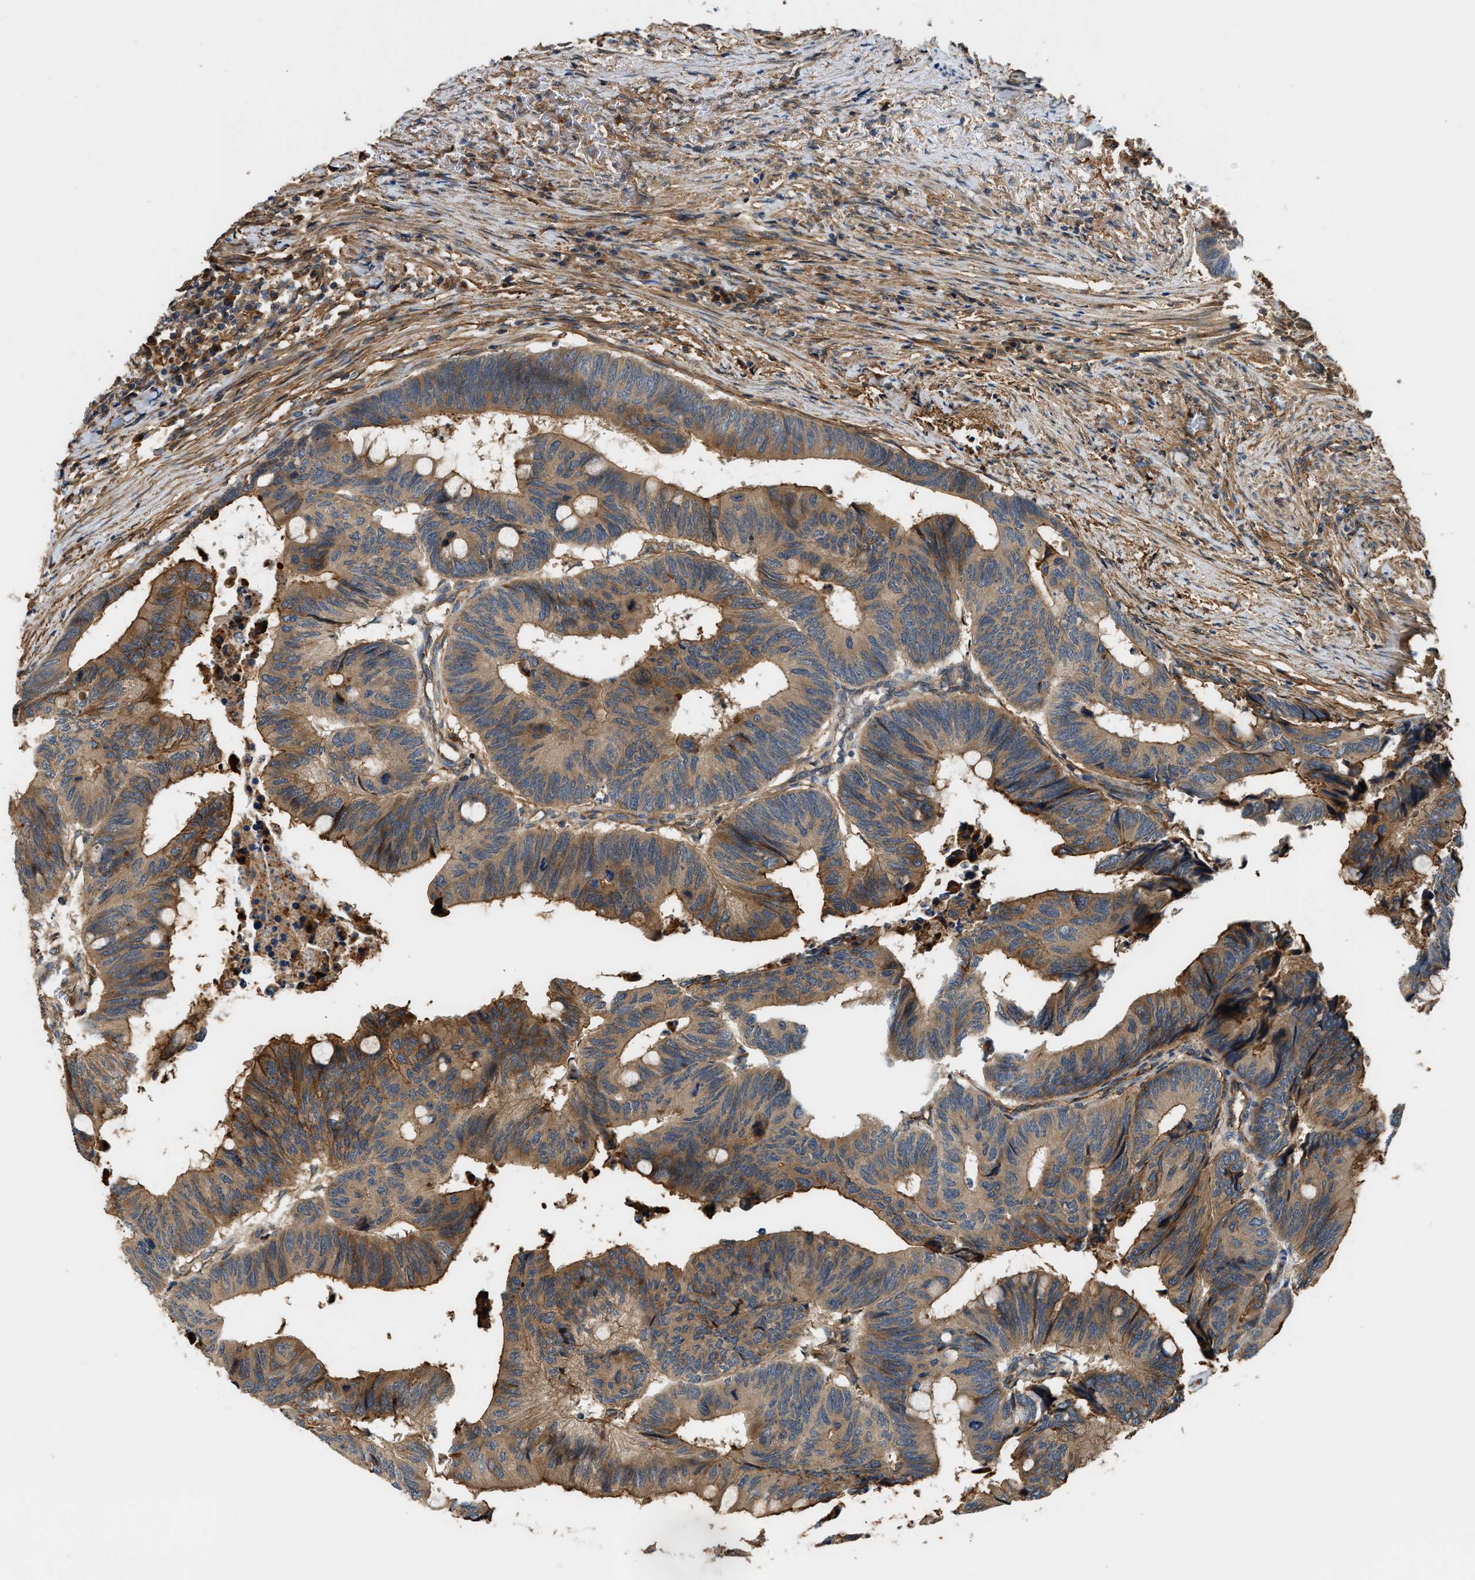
{"staining": {"intensity": "strong", "quantity": ">75%", "location": "cytoplasmic/membranous"}, "tissue": "colorectal cancer", "cell_type": "Tumor cells", "image_type": "cancer", "snomed": [{"axis": "morphology", "description": "Normal tissue, NOS"}, {"axis": "morphology", "description": "Adenocarcinoma, NOS"}, {"axis": "topography", "description": "Rectum"}, {"axis": "topography", "description": "Peripheral nerve tissue"}], "caption": "Approximately >75% of tumor cells in colorectal cancer display strong cytoplasmic/membranous protein expression as visualized by brown immunohistochemical staining.", "gene": "DDHD2", "patient": {"sex": "male", "age": 92}}